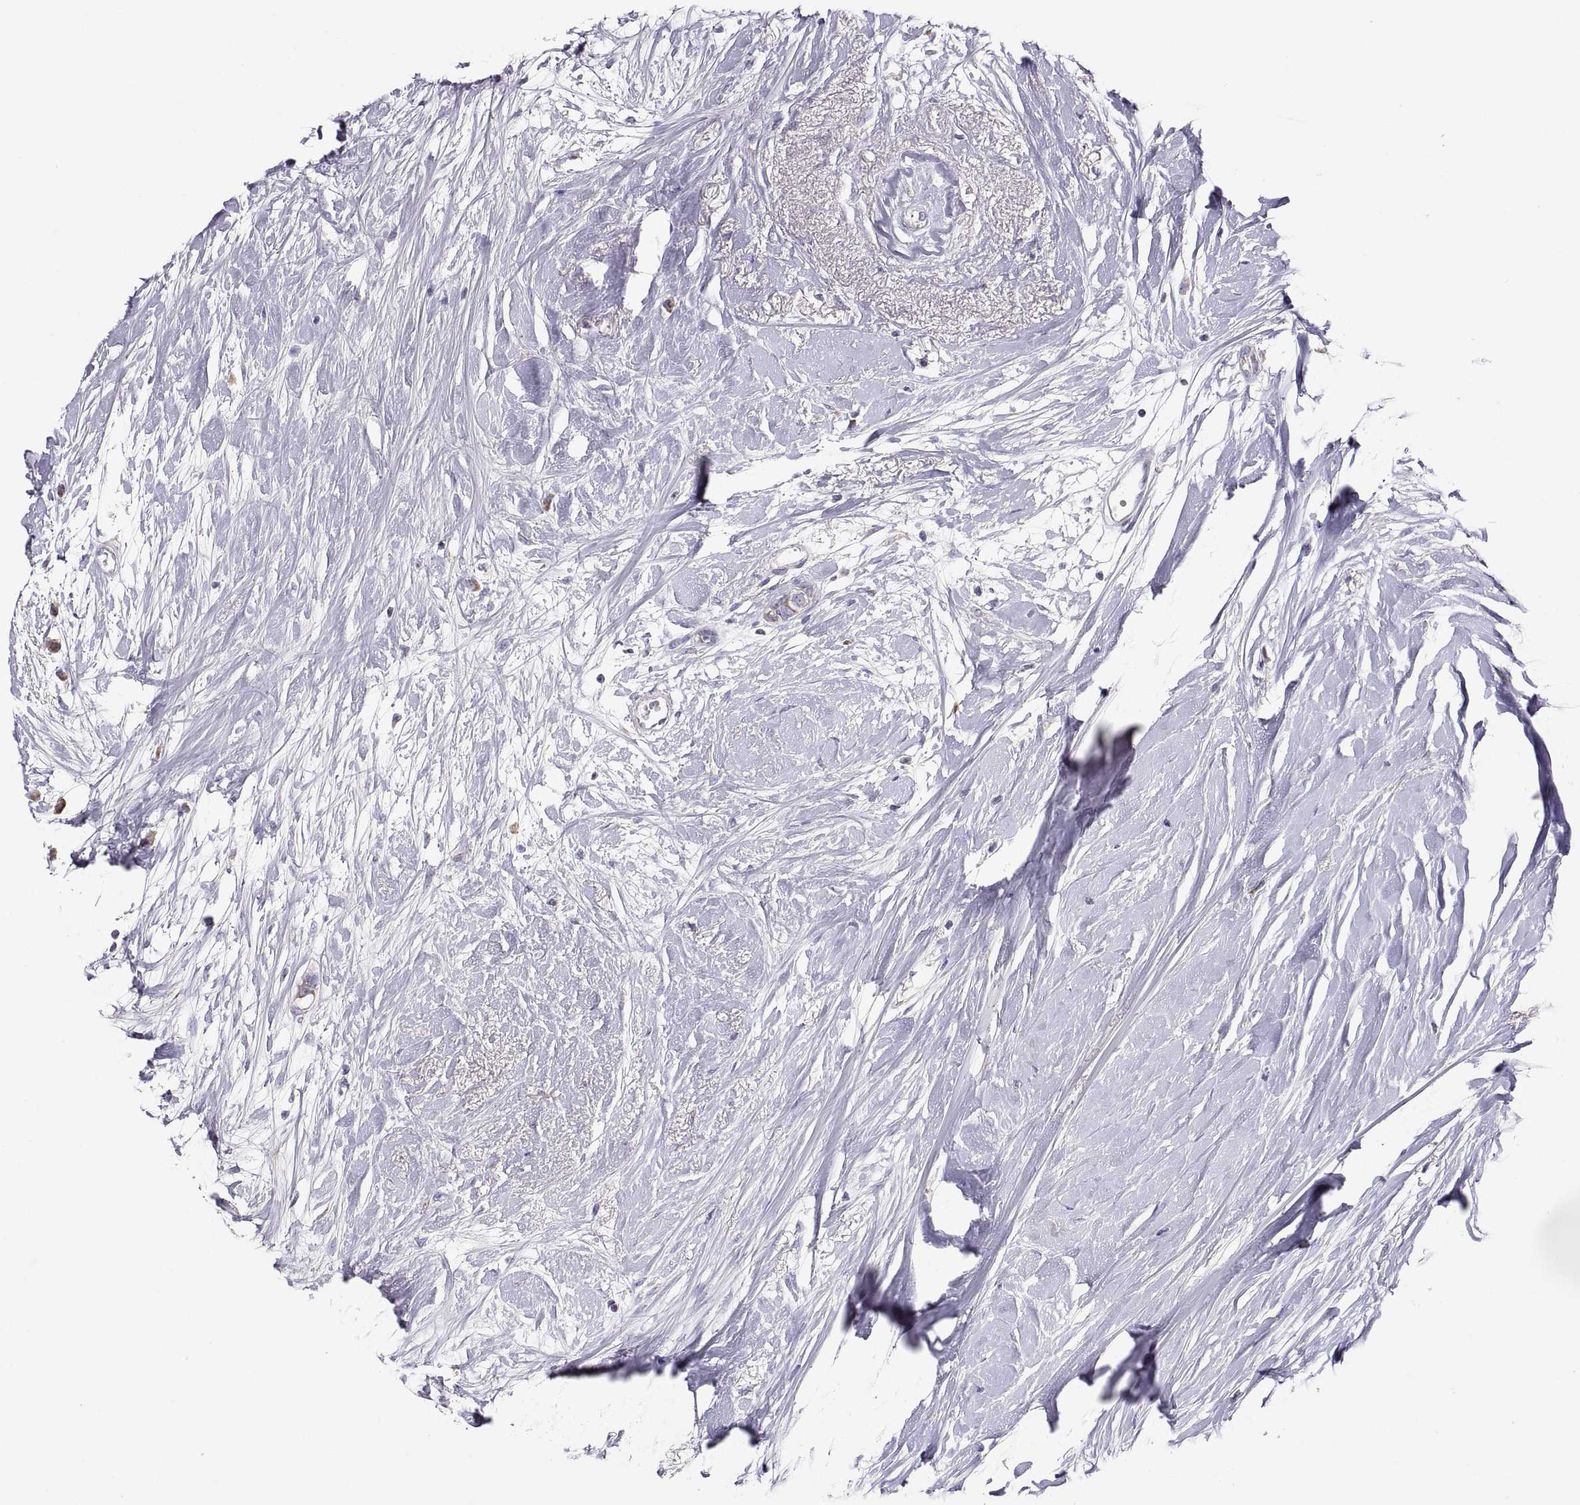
{"staining": {"intensity": "weak", "quantity": "<25%", "location": "cytoplasmic/membranous"}, "tissue": "breast cancer", "cell_type": "Tumor cells", "image_type": "cancer", "snomed": [{"axis": "morphology", "description": "Duct carcinoma"}, {"axis": "topography", "description": "Breast"}], "caption": "A histopathology image of breast cancer stained for a protein displays no brown staining in tumor cells.", "gene": "TNNC1", "patient": {"sex": "female", "age": 40}}